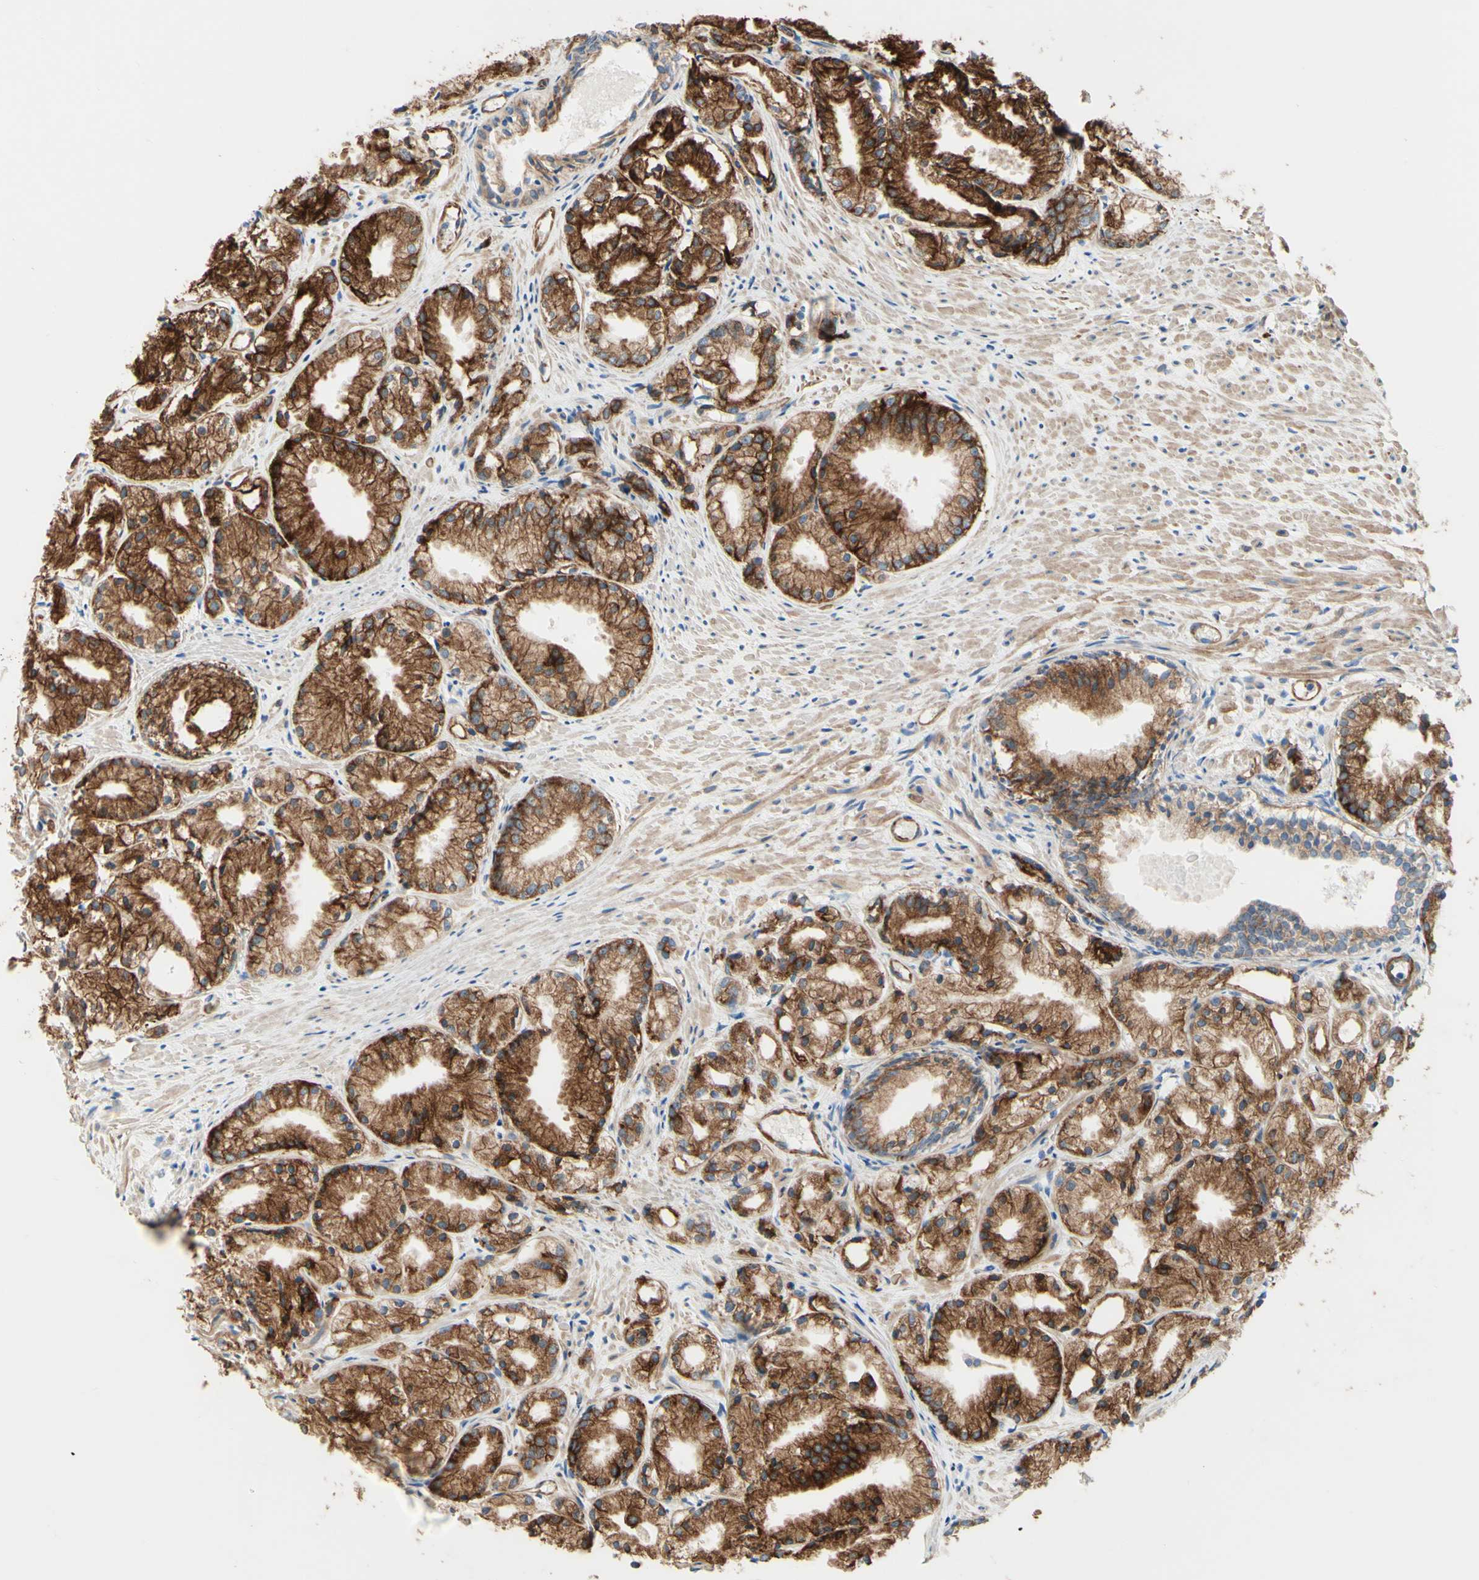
{"staining": {"intensity": "moderate", "quantity": ">75%", "location": "cytoplasmic/membranous"}, "tissue": "prostate cancer", "cell_type": "Tumor cells", "image_type": "cancer", "snomed": [{"axis": "morphology", "description": "Adenocarcinoma, Low grade"}, {"axis": "topography", "description": "Prostate"}], "caption": "This micrograph reveals immunohistochemistry (IHC) staining of prostate adenocarcinoma (low-grade), with medium moderate cytoplasmic/membranous expression in approximately >75% of tumor cells.", "gene": "ENDOD1", "patient": {"sex": "male", "age": 72}}